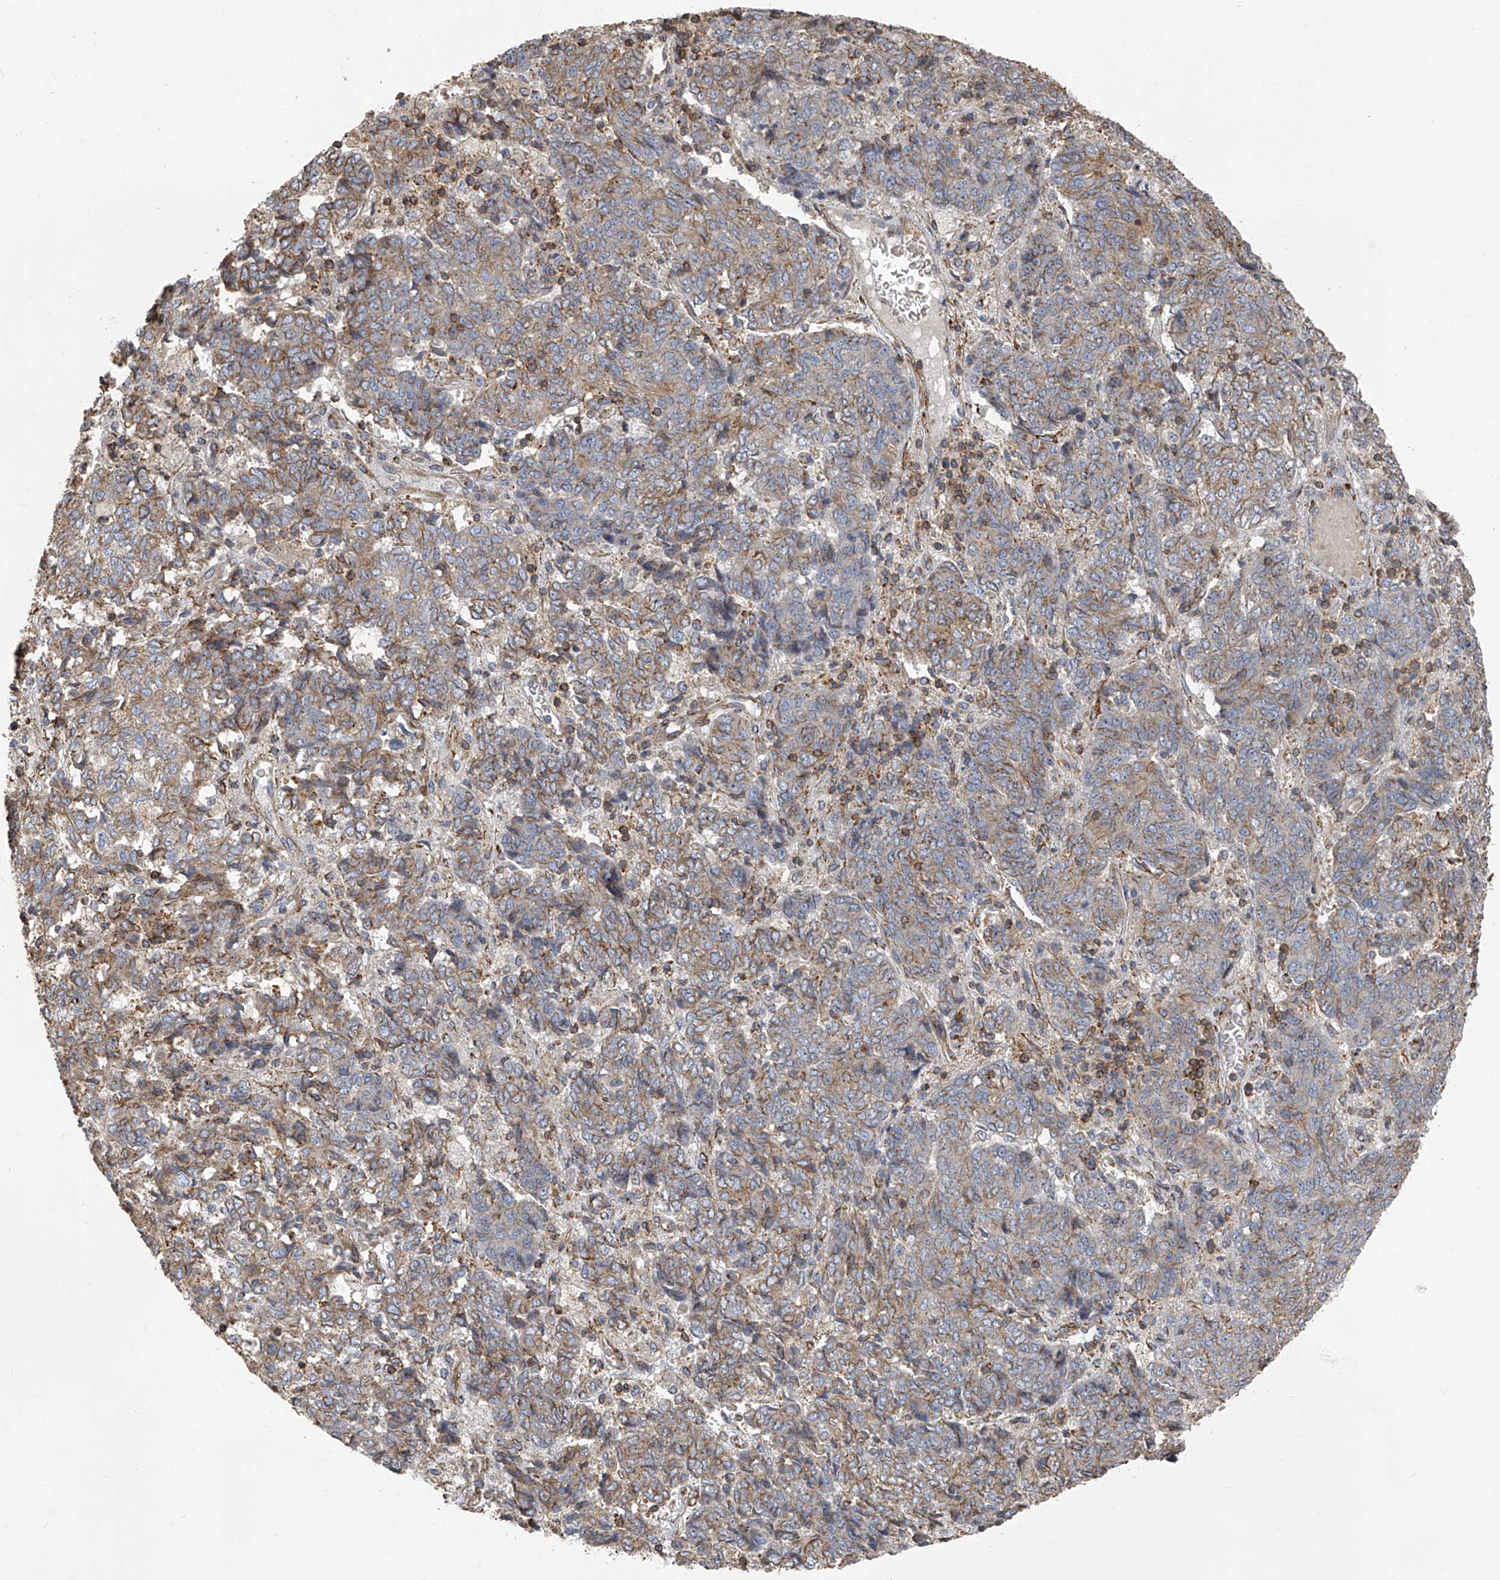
{"staining": {"intensity": "moderate", "quantity": "25%-75%", "location": "cytoplasmic/membranous"}, "tissue": "endometrial cancer", "cell_type": "Tumor cells", "image_type": "cancer", "snomed": [{"axis": "morphology", "description": "Adenocarcinoma, NOS"}, {"axis": "topography", "description": "Endometrium"}], "caption": "Immunohistochemistry (IHC) of human endometrial adenocarcinoma demonstrates medium levels of moderate cytoplasmic/membranous positivity in about 25%-75% of tumor cells.", "gene": "SEPTIN7", "patient": {"sex": "female", "age": 80}}